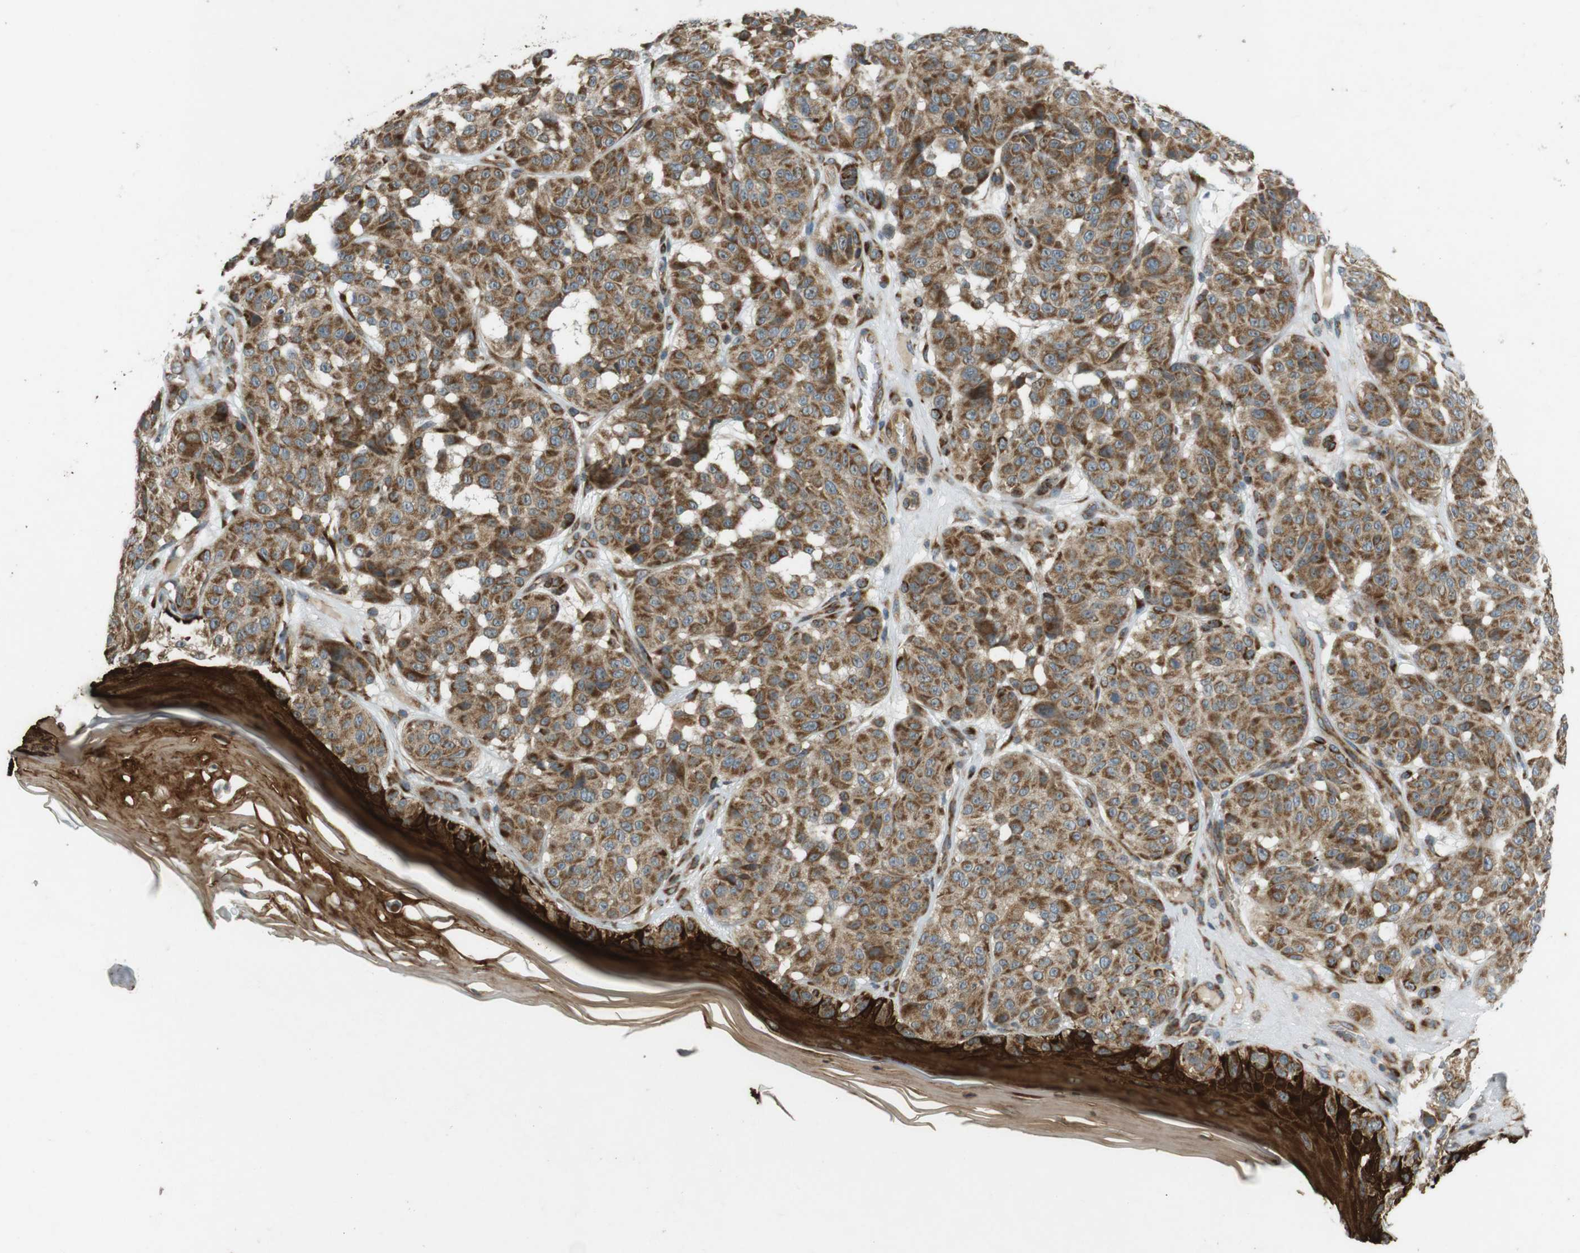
{"staining": {"intensity": "moderate", "quantity": ">75%", "location": "cytoplasmic/membranous"}, "tissue": "melanoma", "cell_type": "Tumor cells", "image_type": "cancer", "snomed": [{"axis": "morphology", "description": "Malignant melanoma, NOS"}, {"axis": "topography", "description": "Skin"}], "caption": "About >75% of tumor cells in human melanoma demonstrate moderate cytoplasmic/membranous protein expression as visualized by brown immunohistochemical staining.", "gene": "SLC41A1", "patient": {"sex": "female", "age": 46}}